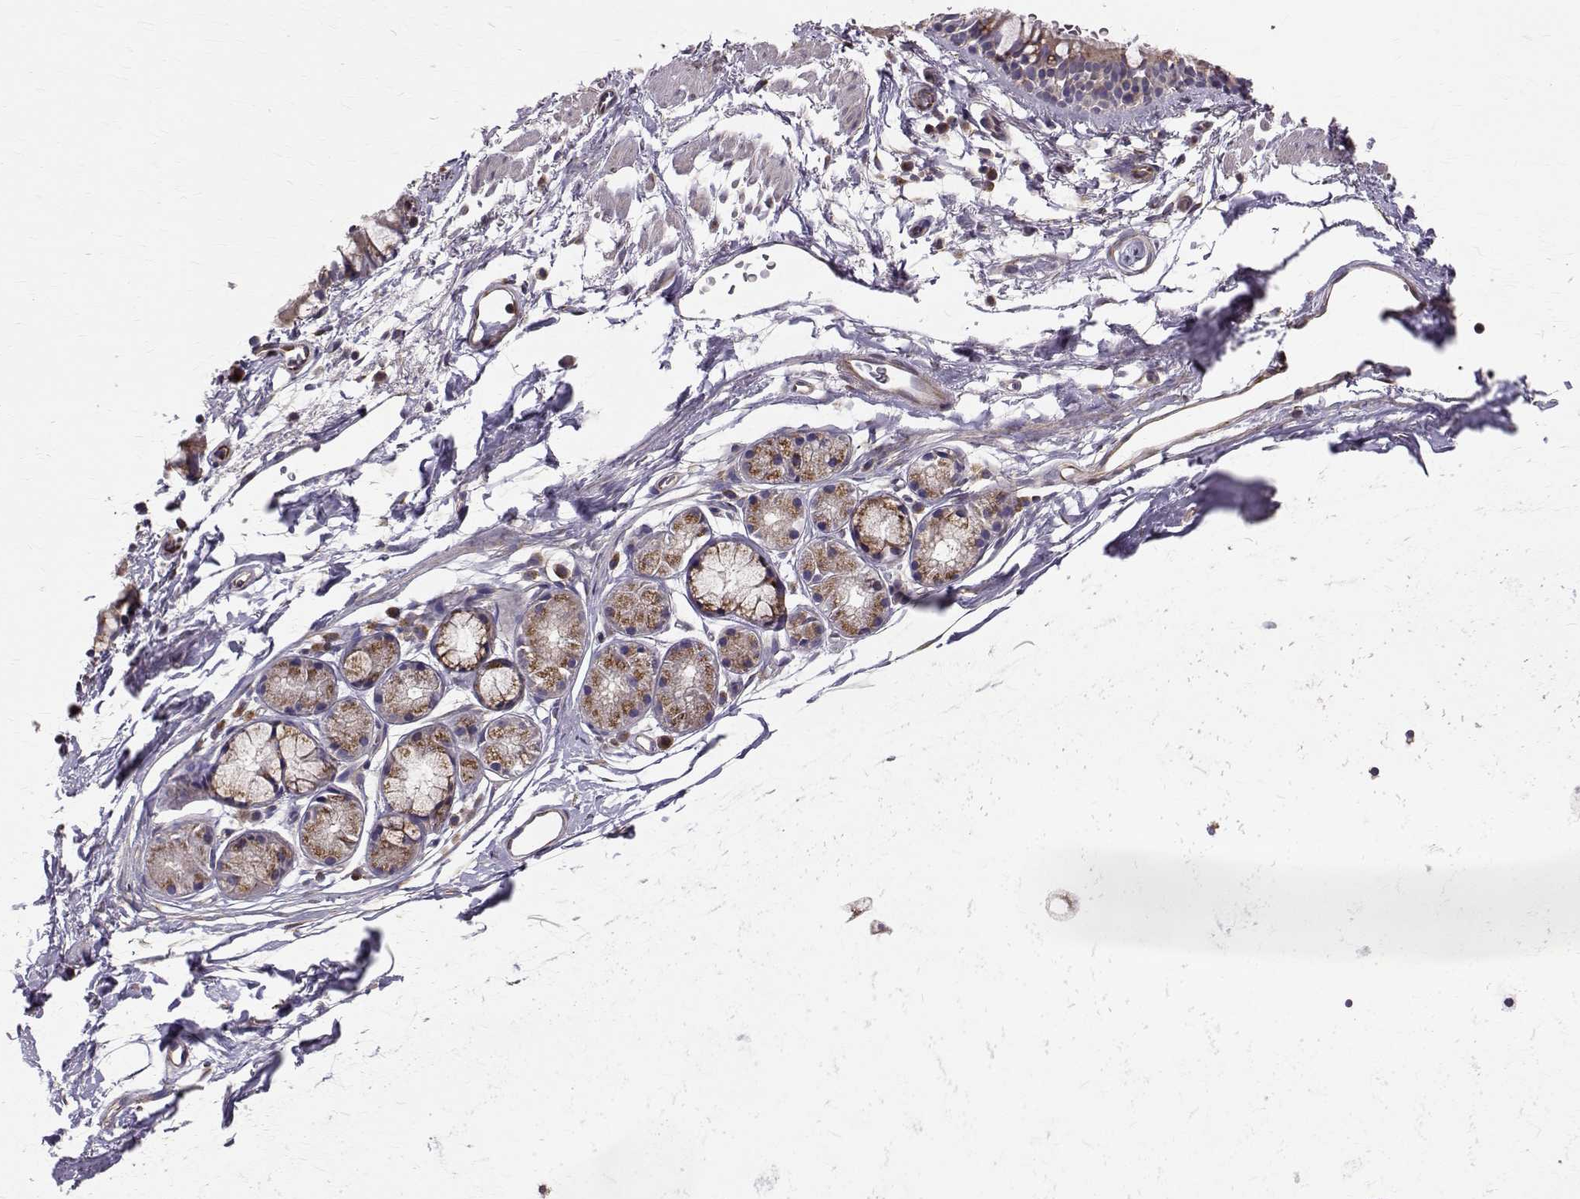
{"staining": {"intensity": "weak", "quantity": ">75%", "location": "cytoplasmic/membranous"}, "tissue": "bronchus", "cell_type": "Respiratory epithelial cells", "image_type": "normal", "snomed": [{"axis": "morphology", "description": "Normal tissue, NOS"}, {"axis": "topography", "description": "Lymph node"}, {"axis": "topography", "description": "Cartilage tissue"}, {"axis": "topography", "description": "Bronchus"}], "caption": "The immunohistochemical stain shows weak cytoplasmic/membranous staining in respiratory epithelial cells of unremarkable bronchus.", "gene": "ARFGAP1", "patient": {"sex": "female", "age": 70}}